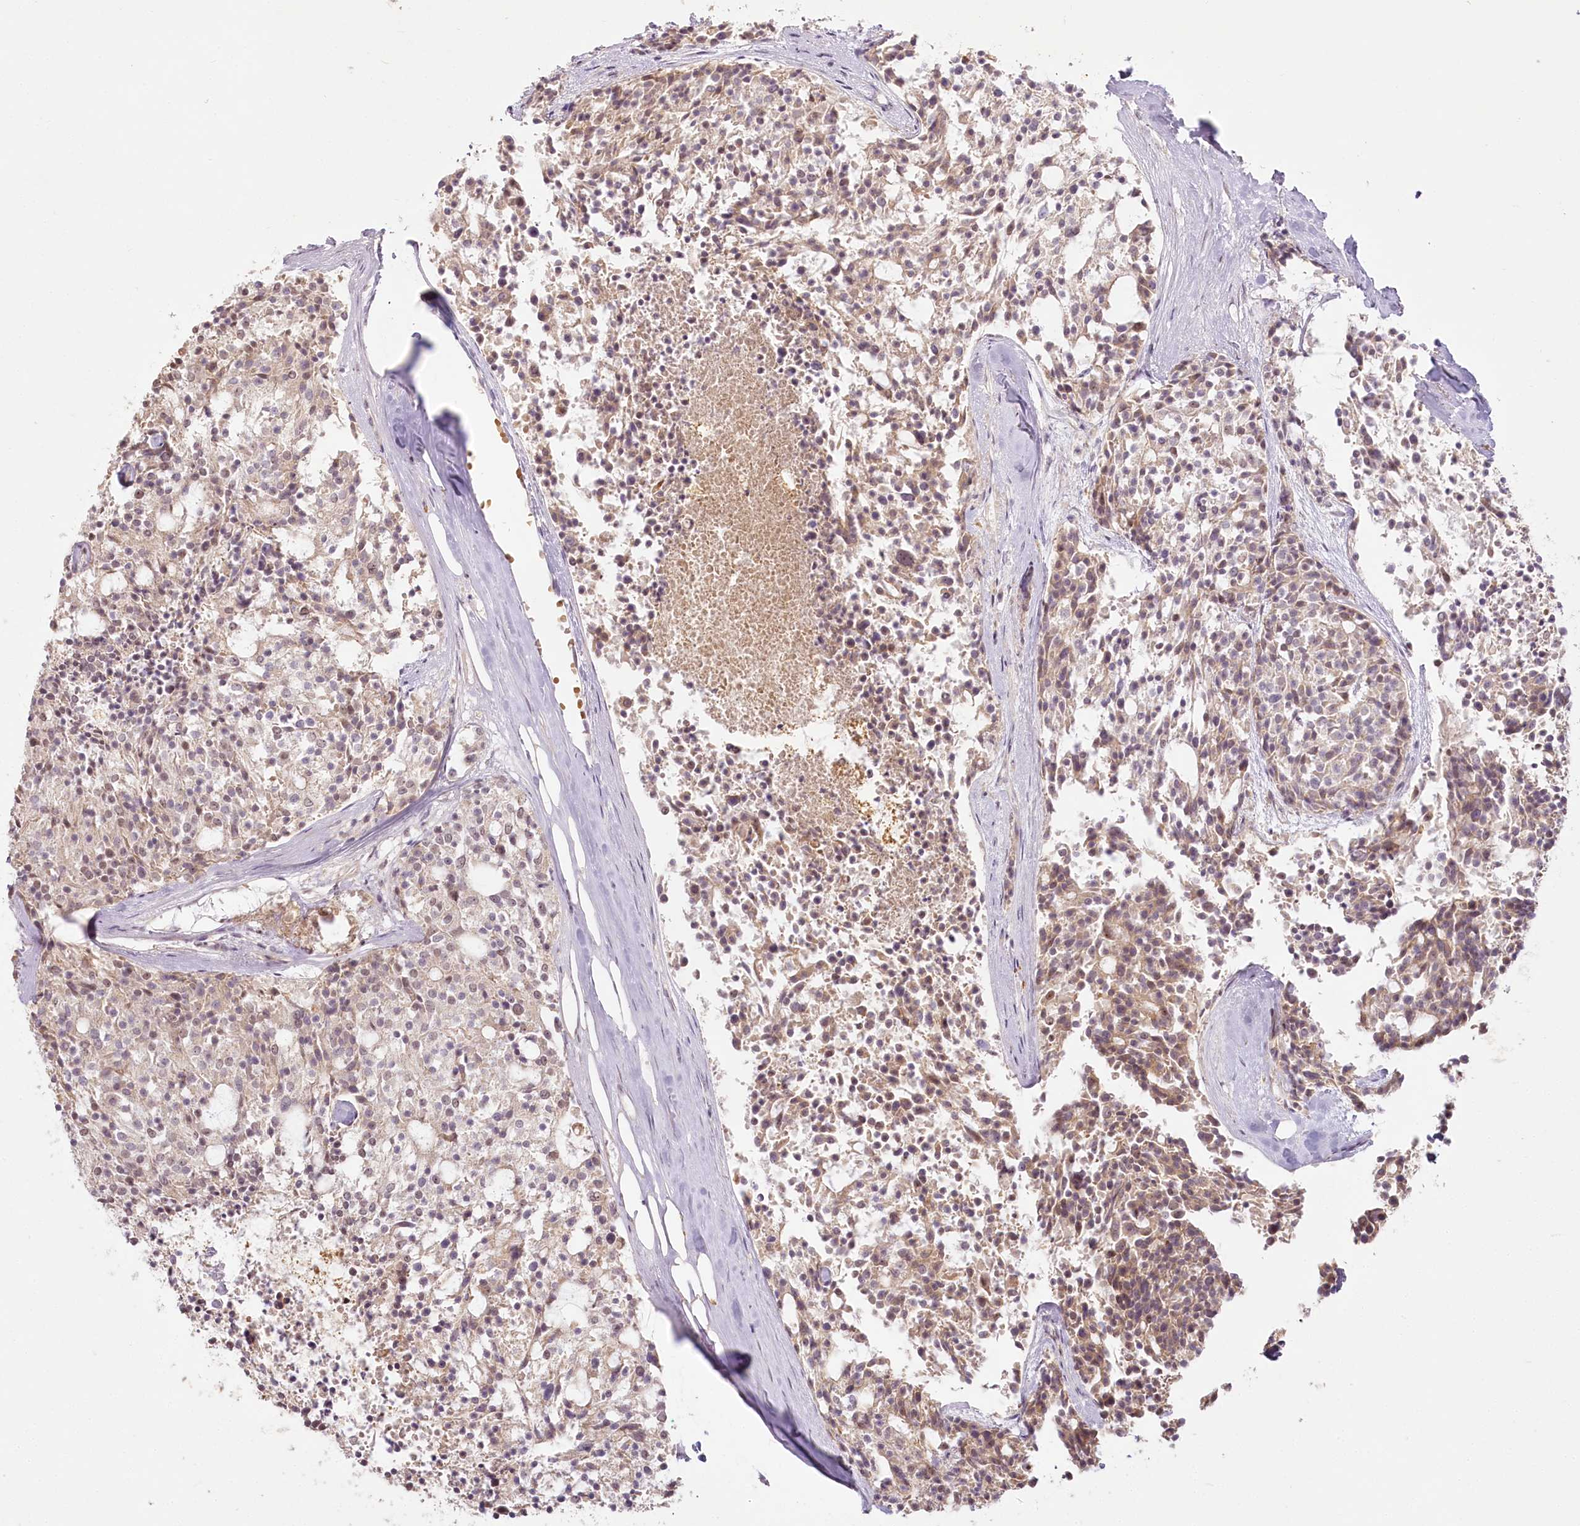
{"staining": {"intensity": "weak", "quantity": "25%-75%", "location": "cytoplasmic/membranous,nuclear"}, "tissue": "carcinoid", "cell_type": "Tumor cells", "image_type": "cancer", "snomed": [{"axis": "morphology", "description": "Carcinoid, malignant, NOS"}, {"axis": "topography", "description": "Pancreas"}], "caption": "Tumor cells demonstrate weak cytoplasmic/membranous and nuclear staining in about 25%-75% of cells in carcinoid.", "gene": "EXOSC7", "patient": {"sex": "female", "age": 54}}